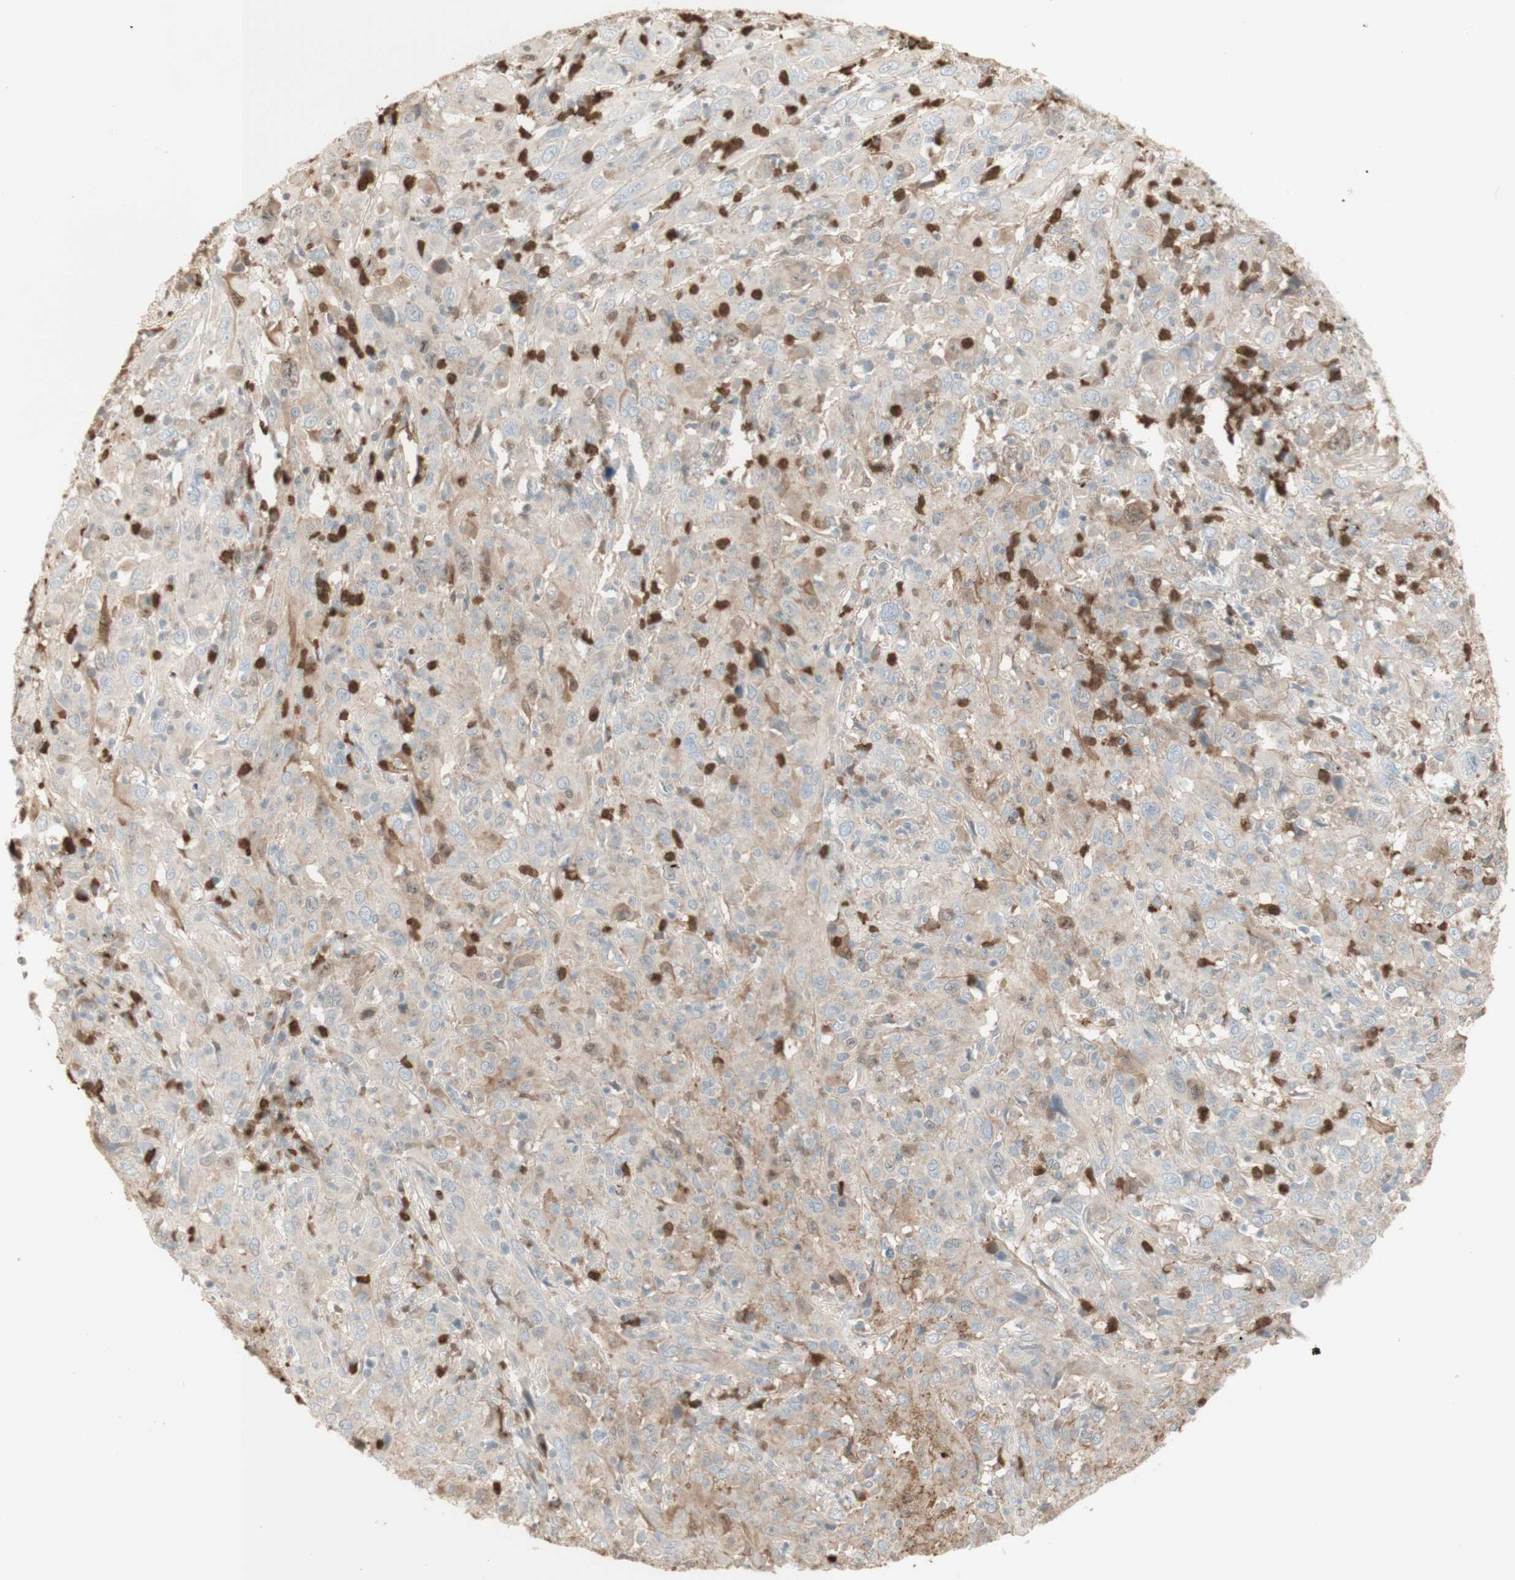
{"staining": {"intensity": "weak", "quantity": "<25%", "location": "cytoplasmic/membranous"}, "tissue": "cervical cancer", "cell_type": "Tumor cells", "image_type": "cancer", "snomed": [{"axis": "morphology", "description": "Squamous cell carcinoma, NOS"}, {"axis": "topography", "description": "Cervix"}], "caption": "The IHC histopathology image has no significant staining in tumor cells of cervical squamous cell carcinoma tissue.", "gene": "NID1", "patient": {"sex": "female", "age": 46}}